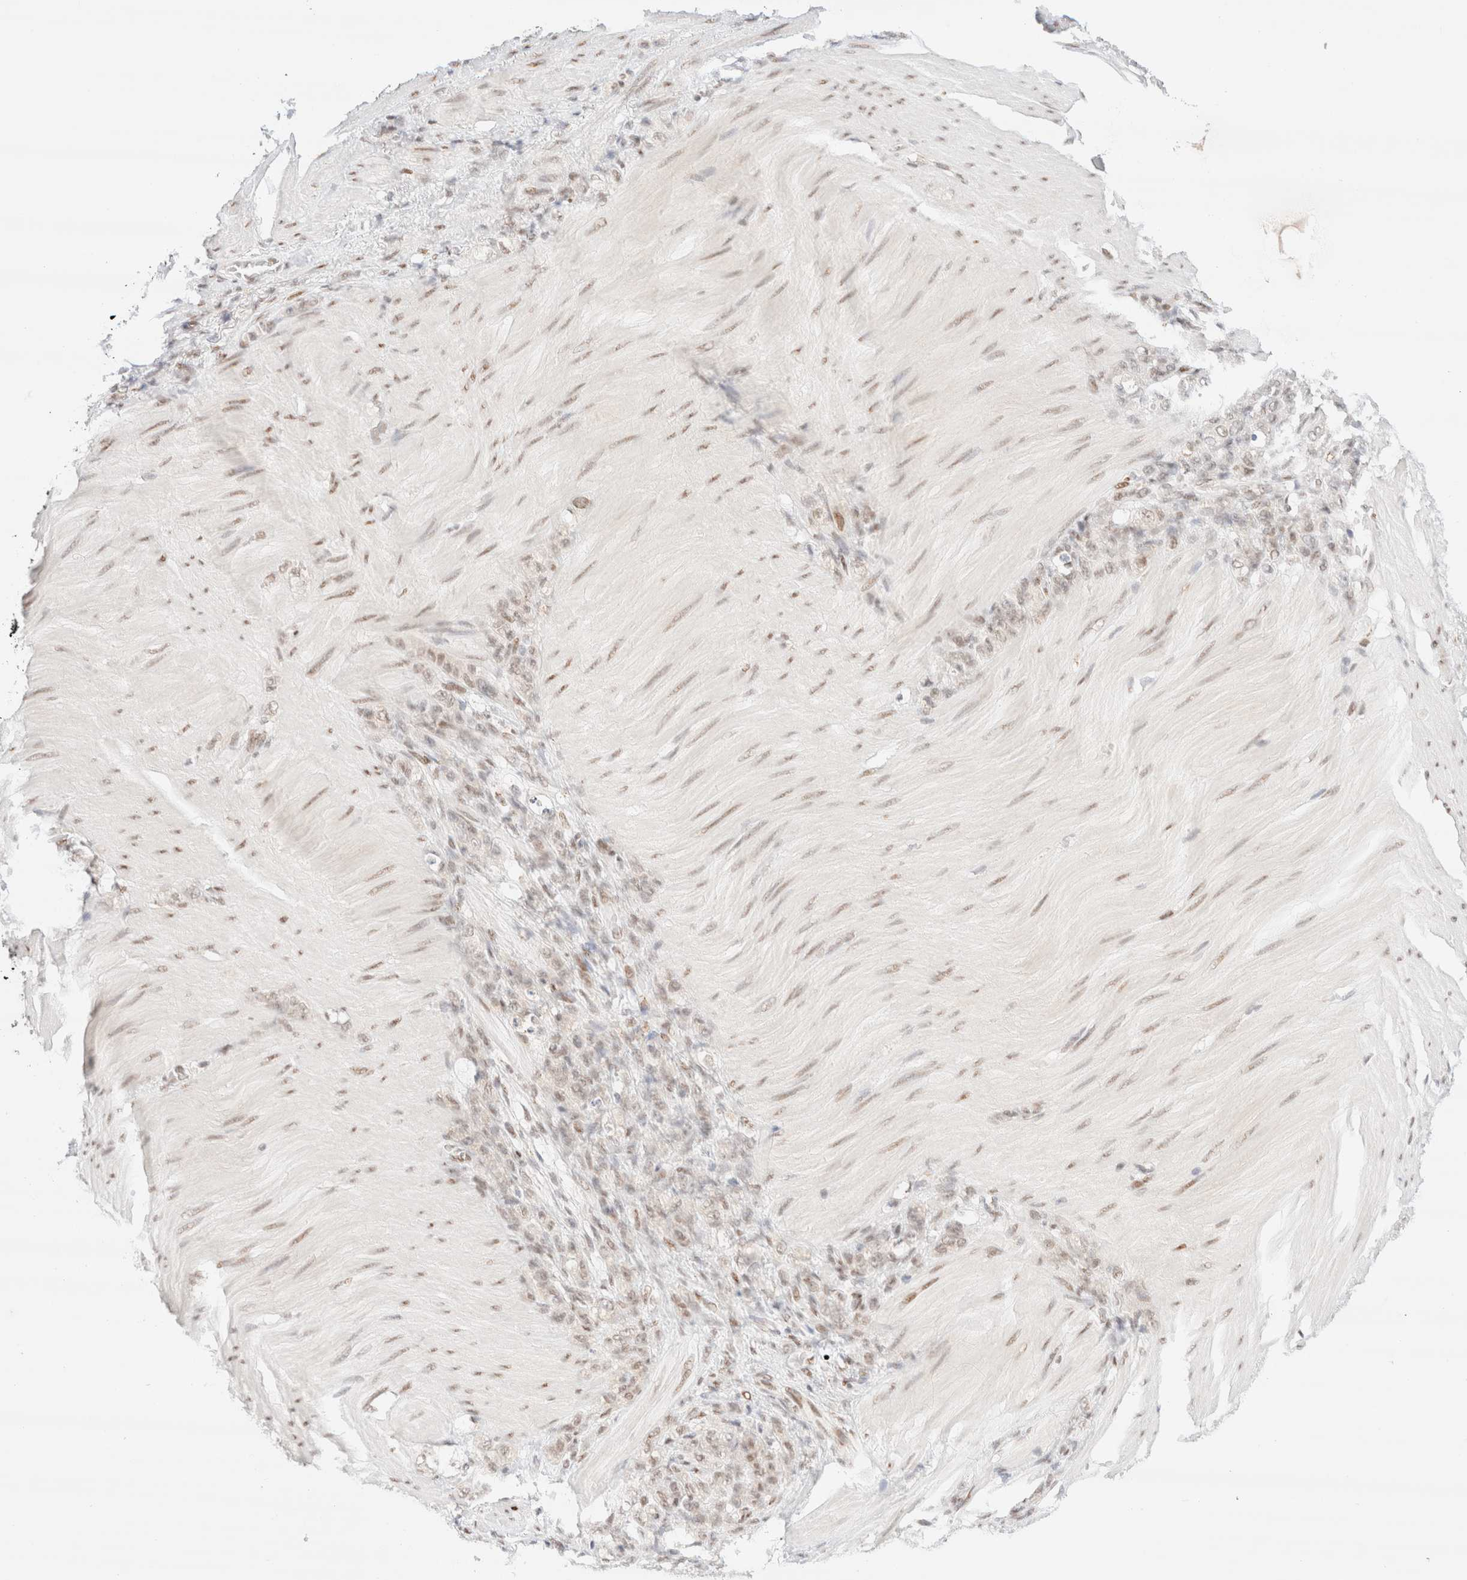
{"staining": {"intensity": "weak", "quantity": ">75%", "location": "nuclear"}, "tissue": "stomach cancer", "cell_type": "Tumor cells", "image_type": "cancer", "snomed": [{"axis": "morphology", "description": "Normal tissue, NOS"}, {"axis": "morphology", "description": "Adenocarcinoma, NOS"}, {"axis": "topography", "description": "Stomach"}], "caption": "A brown stain labels weak nuclear staining of a protein in human stomach cancer tumor cells.", "gene": "CIC", "patient": {"sex": "male", "age": 82}}